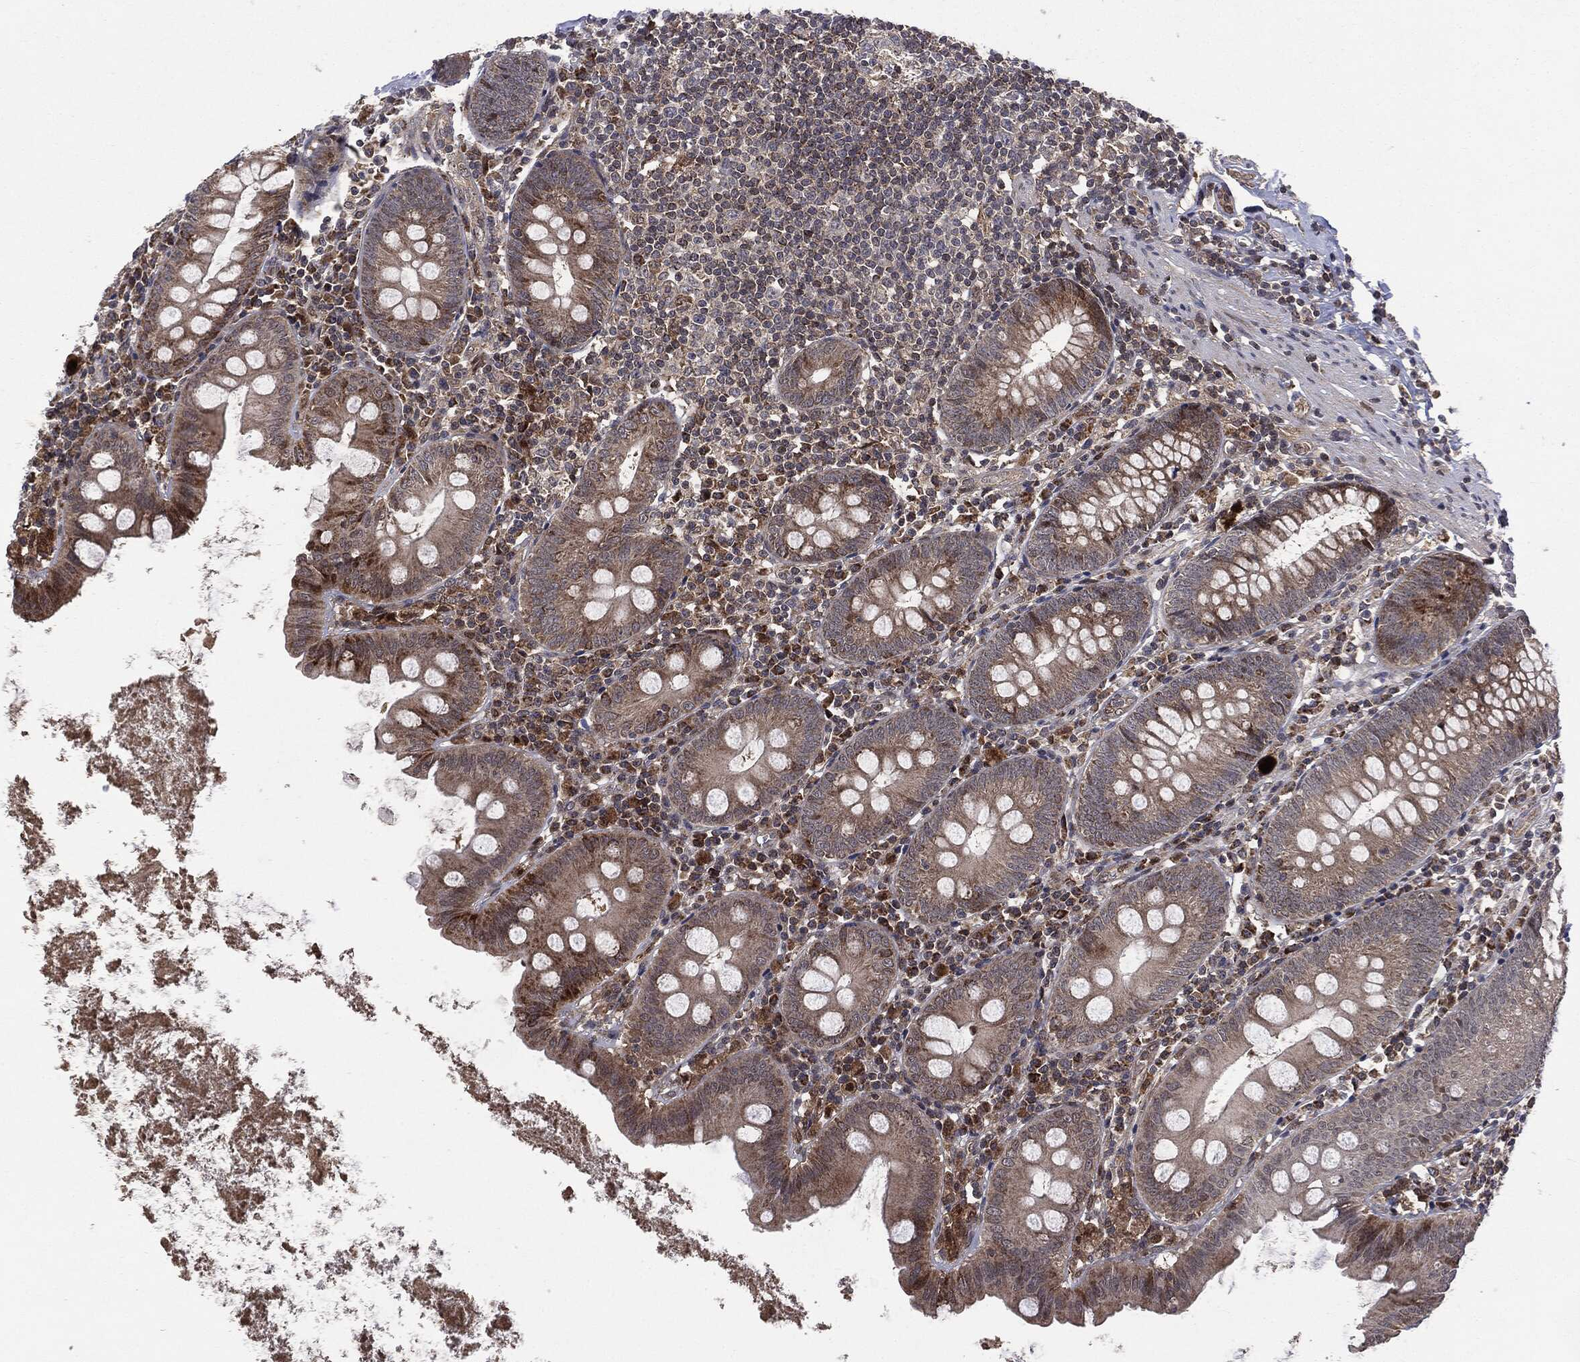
{"staining": {"intensity": "moderate", "quantity": "<25%", "location": "cytoplasmic/membranous"}, "tissue": "appendix", "cell_type": "Glandular cells", "image_type": "normal", "snomed": [{"axis": "morphology", "description": "Normal tissue, NOS"}, {"axis": "topography", "description": "Appendix"}], "caption": "Glandular cells show low levels of moderate cytoplasmic/membranous positivity in approximately <25% of cells in normal appendix.", "gene": "PTPA", "patient": {"sex": "female", "age": 82}}